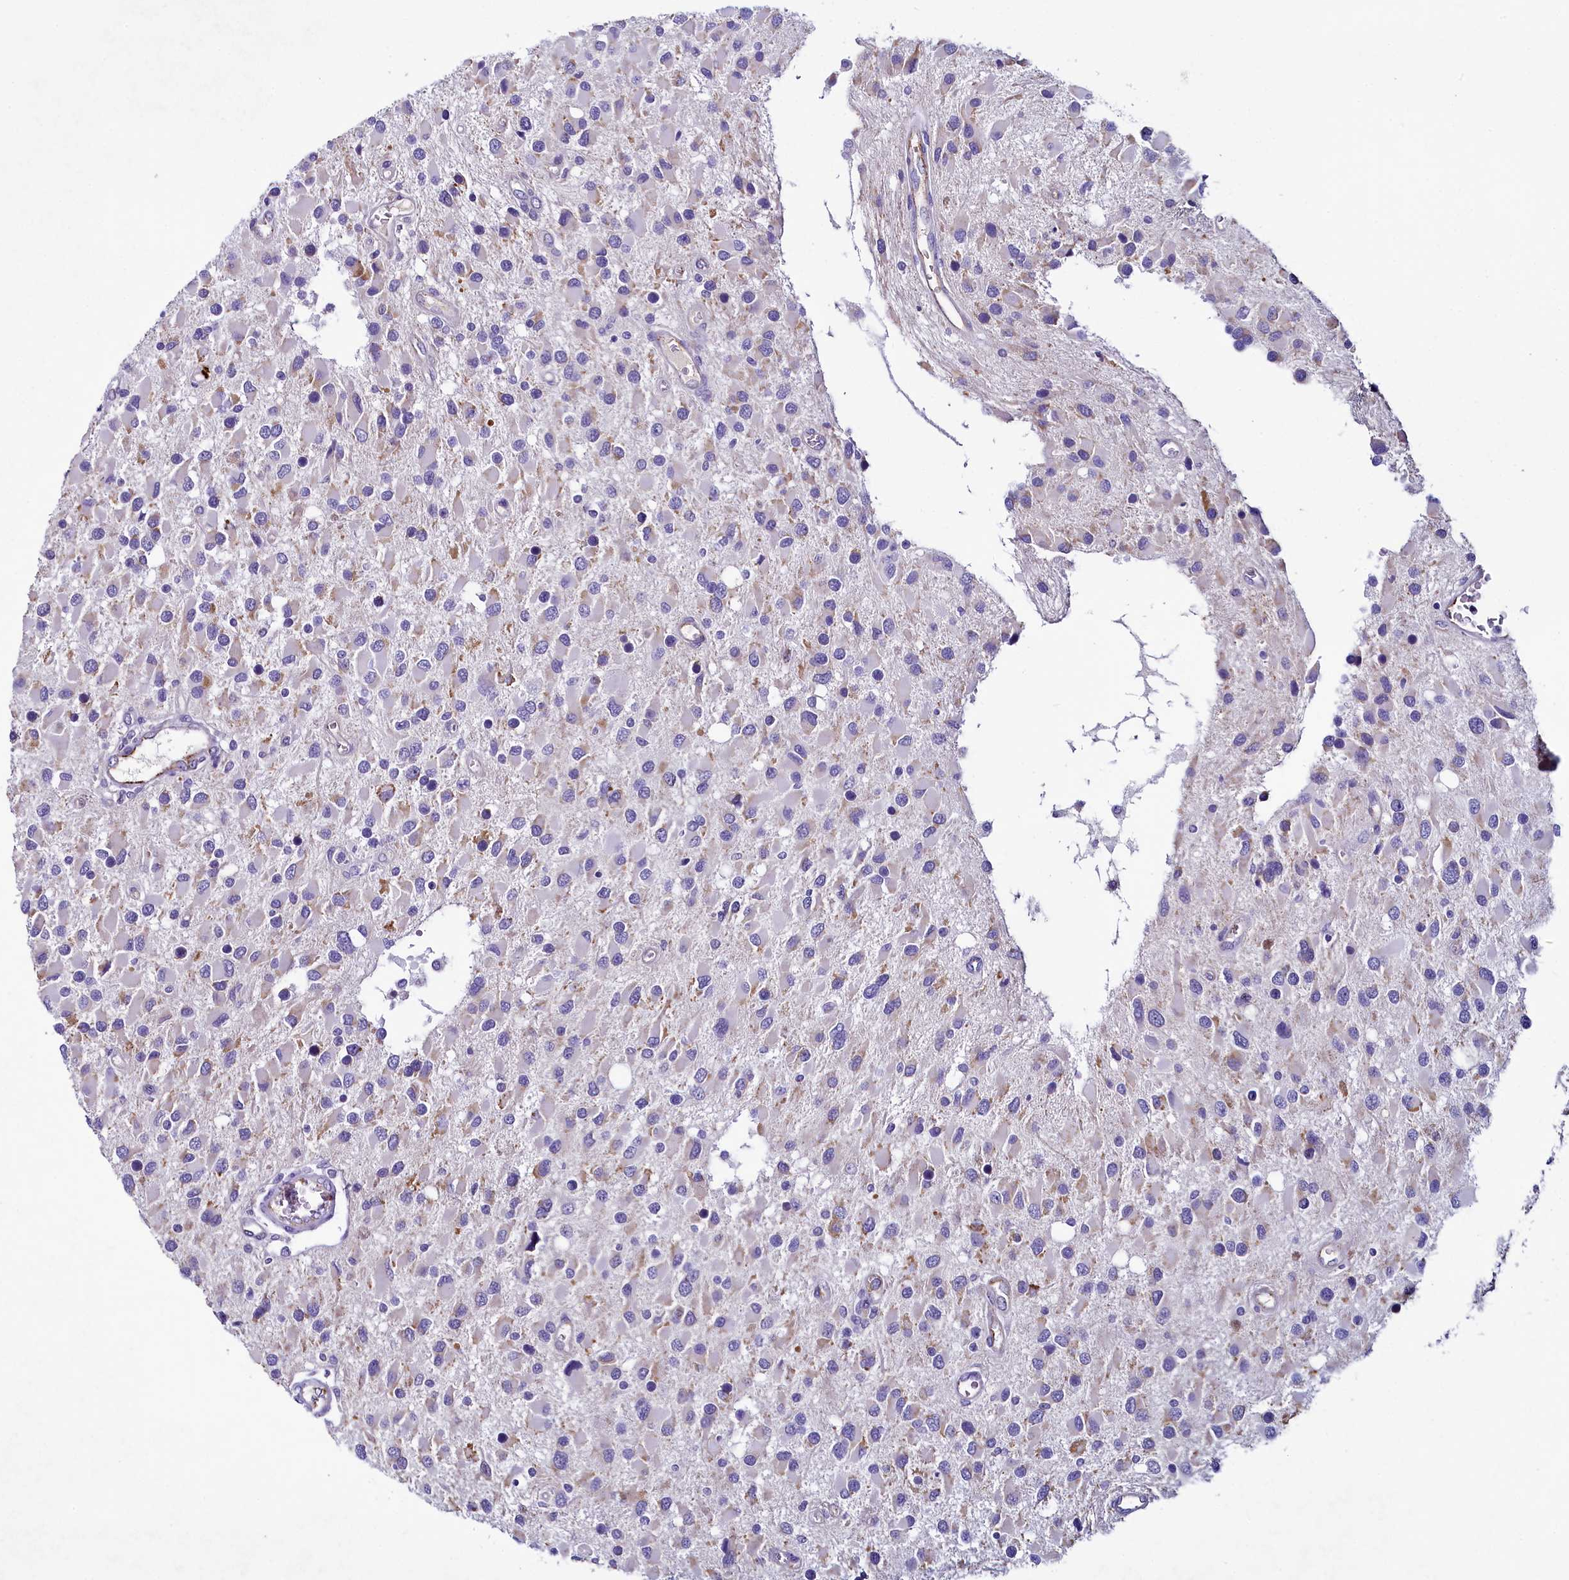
{"staining": {"intensity": "negative", "quantity": "none", "location": "none"}, "tissue": "glioma", "cell_type": "Tumor cells", "image_type": "cancer", "snomed": [{"axis": "morphology", "description": "Glioma, malignant, High grade"}, {"axis": "topography", "description": "Brain"}], "caption": "Protein analysis of glioma reveals no significant staining in tumor cells.", "gene": "INSC", "patient": {"sex": "male", "age": 53}}